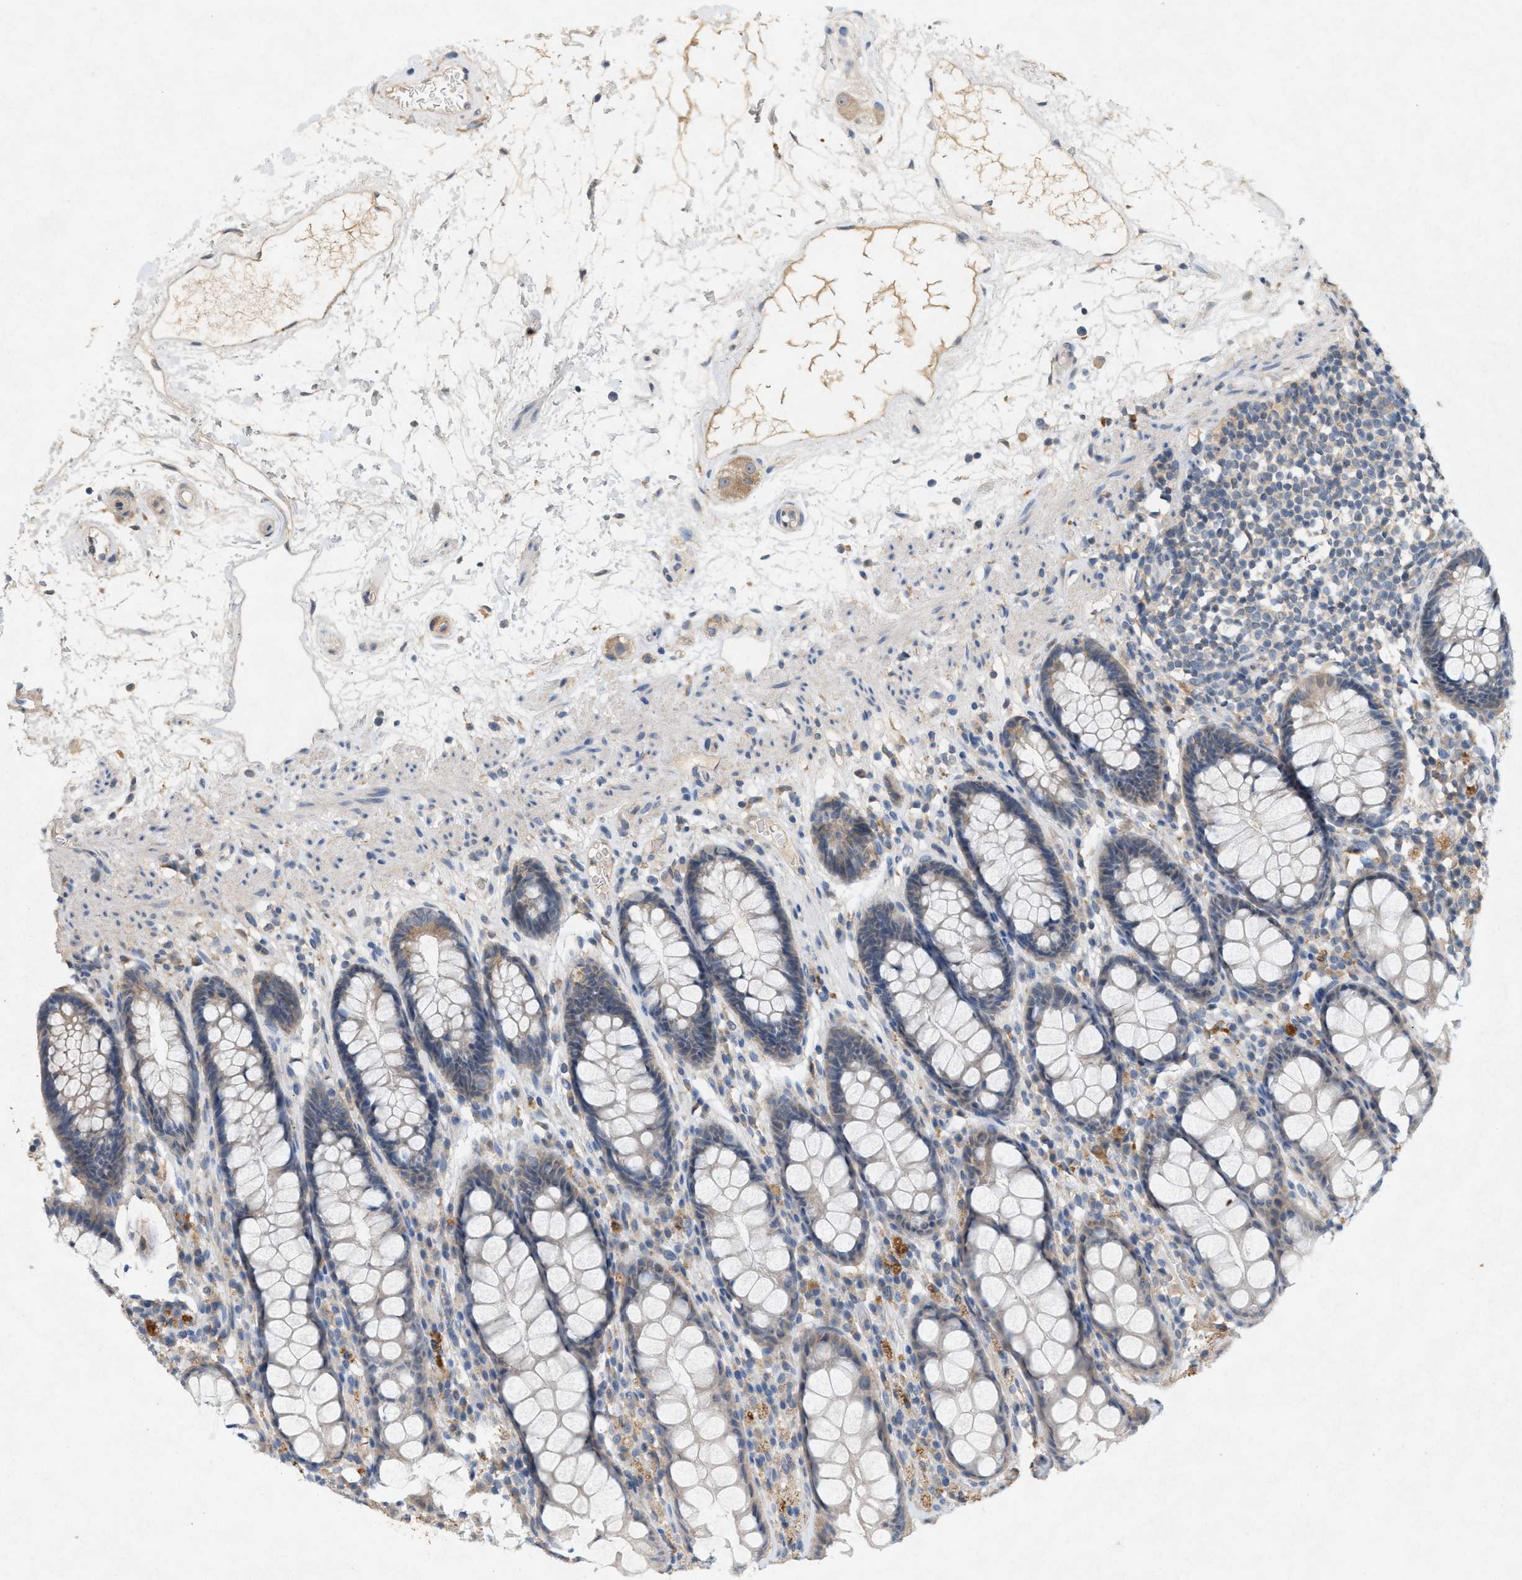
{"staining": {"intensity": "weak", "quantity": ">75%", "location": "cytoplasmic/membranous"}, "tissue": "rectum", "cell_type": "Glandular cells", "image_type": "normal", "snomed": [{"axis": "morphology", "description": "Normal tissue, NOS"}, {"axis": "topography", "description": "Rectum"}], "caption": "Immunohistochemical staining of normal human rectum shows low levels of weak cytoplasmic/membranous positivity in about >75% of glandular cells. (Brightfield microscopy of DAB IHC at high magnification).", "gene": "DCAF7", "patient": {"sex": "male", "age": 64}}